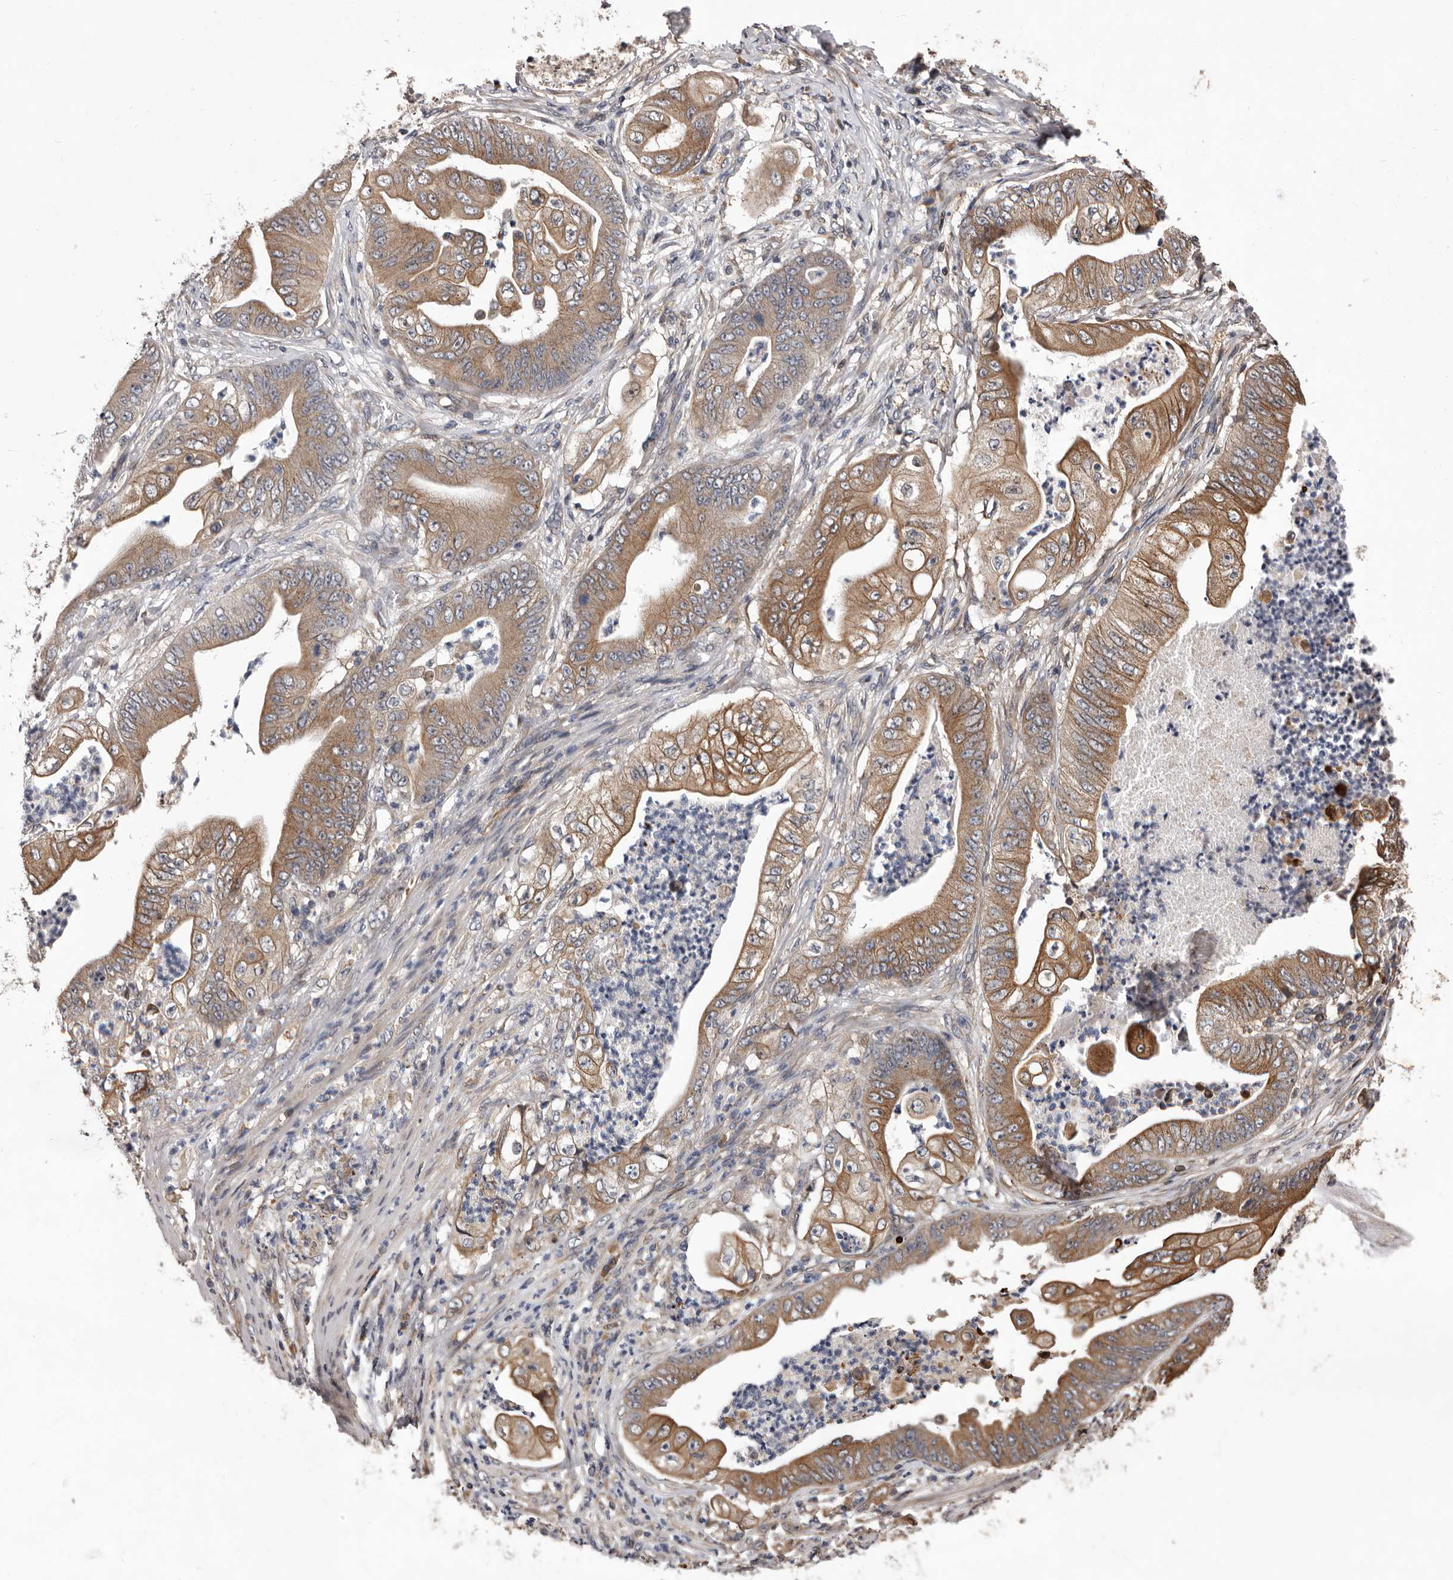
{"staining": {"intensity": "moderate", "quantity": ">75%", "location": "cytoplasmic/membranous"}, "tissue": "stomach cancer", "cell_type": "Tumor cells", "image_type": "cancer", "snomed": [{"axis": "morphology", "description": "Adenocarcinoma, NOS"}, {"axis": "topography", "description": "Stomach"}], "caption": "A high-resolution micrograph shows immunohistochemistry staining of stomach cancer (adenocarcinoma), which reveals moderate cytoplasmic/membranous positivity in approximately >75% of tumor cells.", "gene": "GADD45B", "patient": {"sex": "male", "age": 62}}